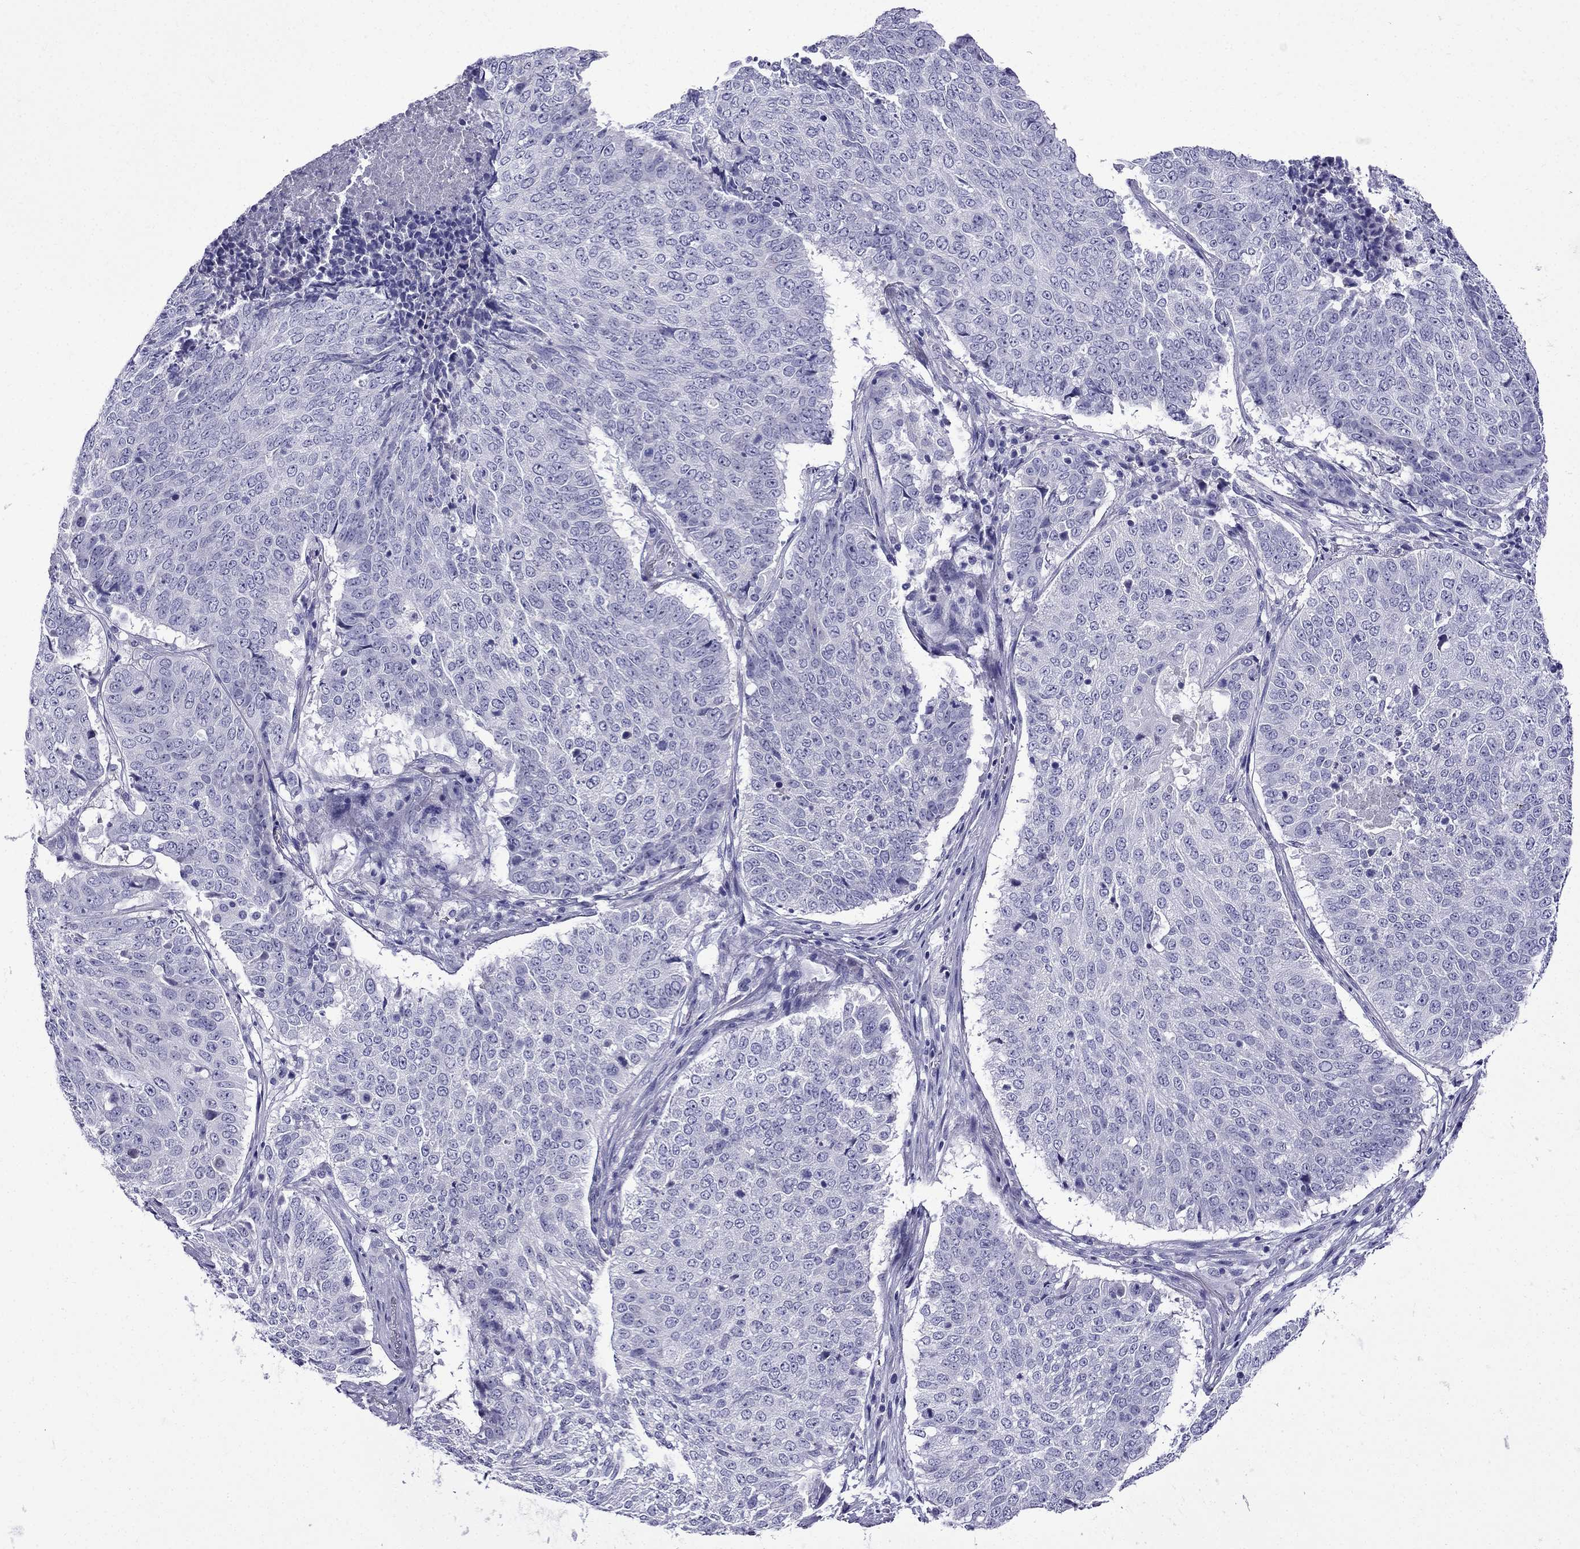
{"staining": {"intensity": "negative", "quantity": "none", "location": "none"}, "tissue": "lung cancer", "cell_type": "Tumor cells", "image_type": "cancer", "snomed": [{"axis": "morphology", "description": "Squamous cell carcinoma, NOS"}, {"axis": "topography", "description": "Lung"}], "caption": "High power microscopy histopathology image of an IHC micrograph of lung cancer, revealing no significant staining in tumor cells.", "gene": "ERC2", "patient": {"sex": "male", "age": 64}}